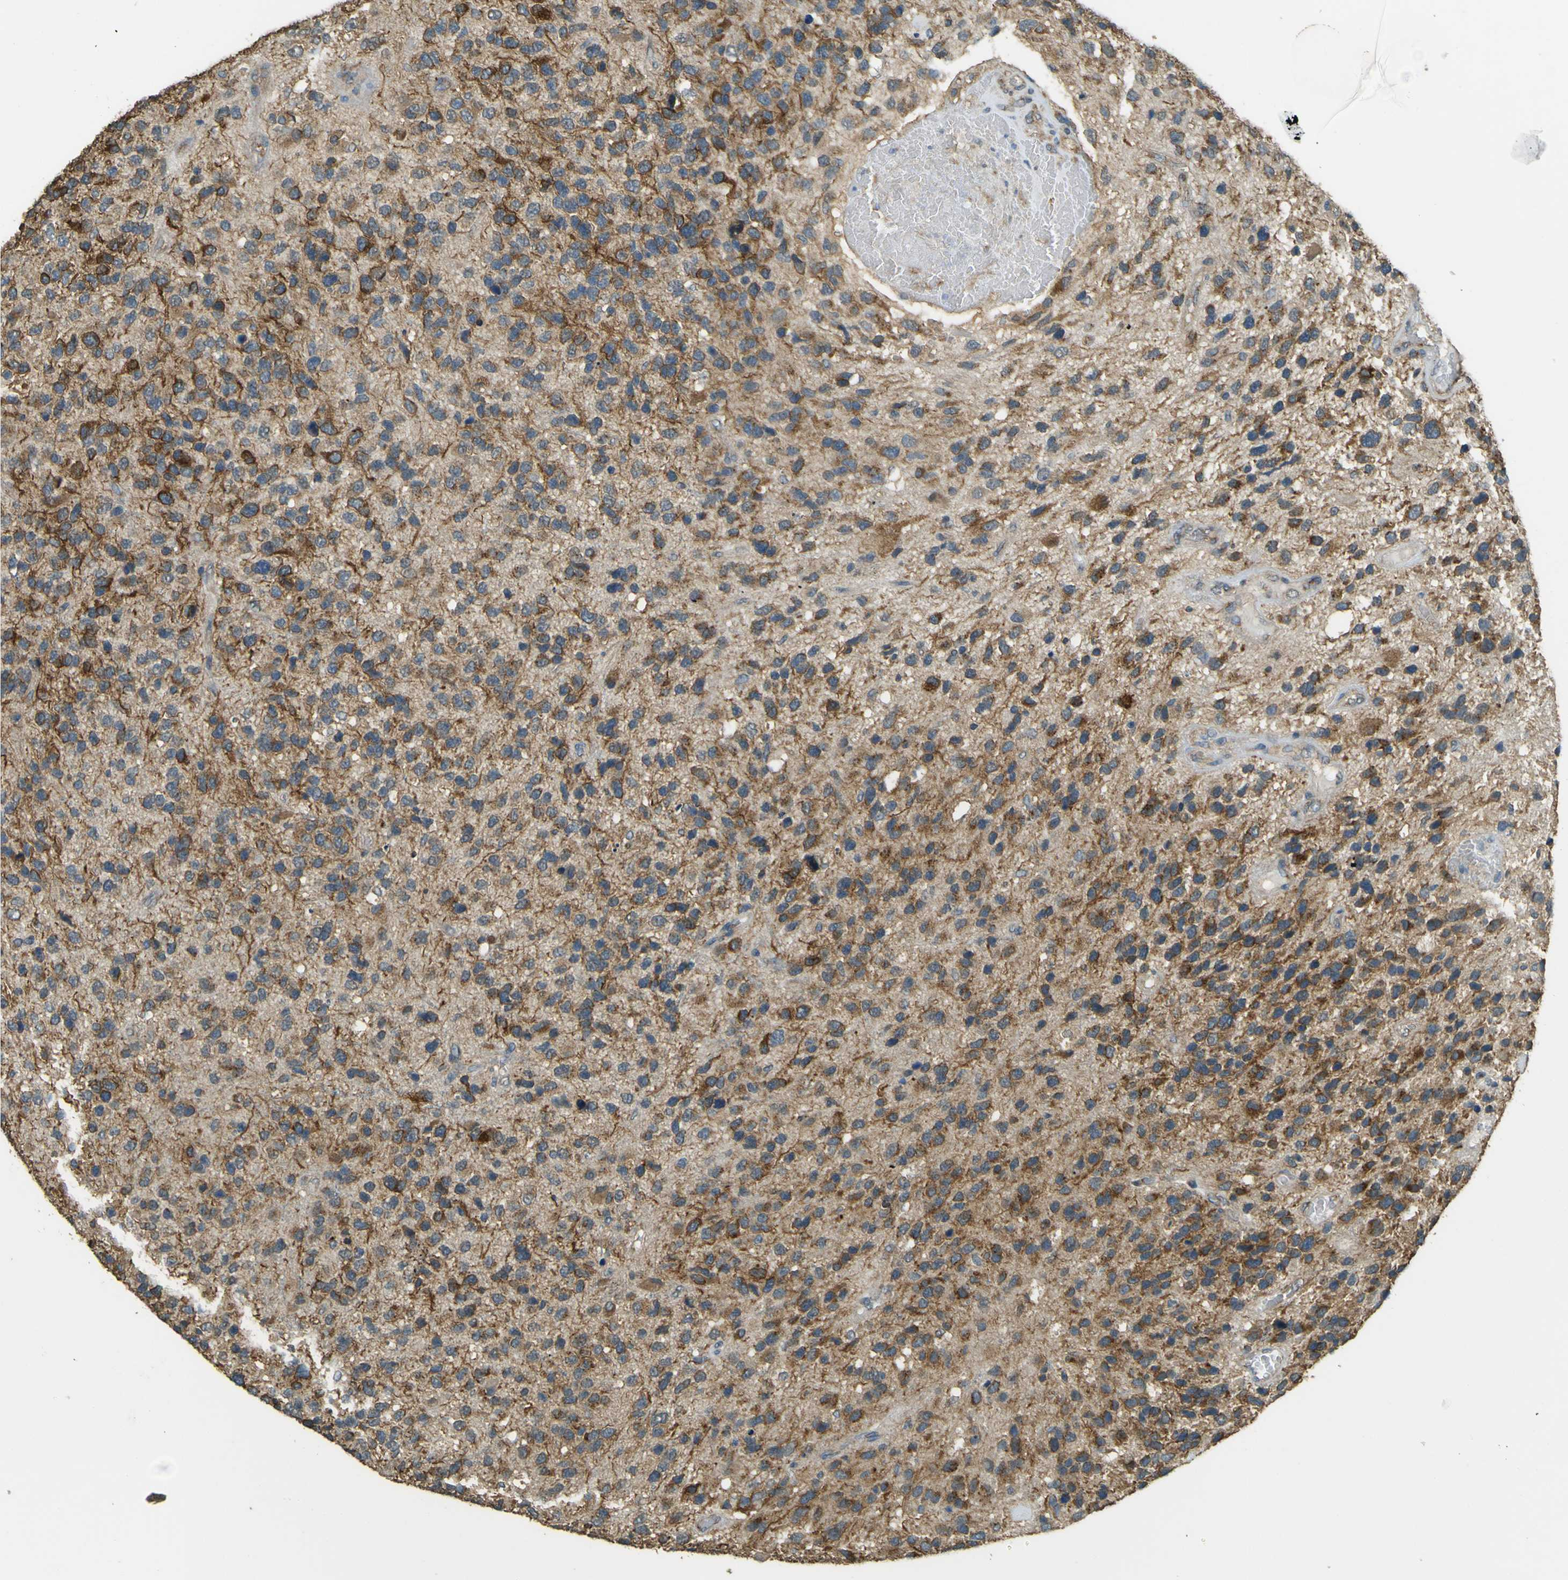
{"staining": {"intensity": "strong", "quantity": "25%-75%", "location": "cytoplasmic/membranous"}, "tissue": "glioma", "cell_type": "Tumor cells", "image_type": "cancer", "snomed": [{"axis": "morphology", "description": "Glioma, malignant, High grade"}, {"axis": "topography", "description": "Brain"}], "caption": "The histopathology image exhibits a brown stain indicating the presence of a protein in the cytoplasmic/membranous of tumor cells in malignant glioma (high-grade).", "gene": "GOLGA1", "patient": {"sex": "female", "age": 58}}